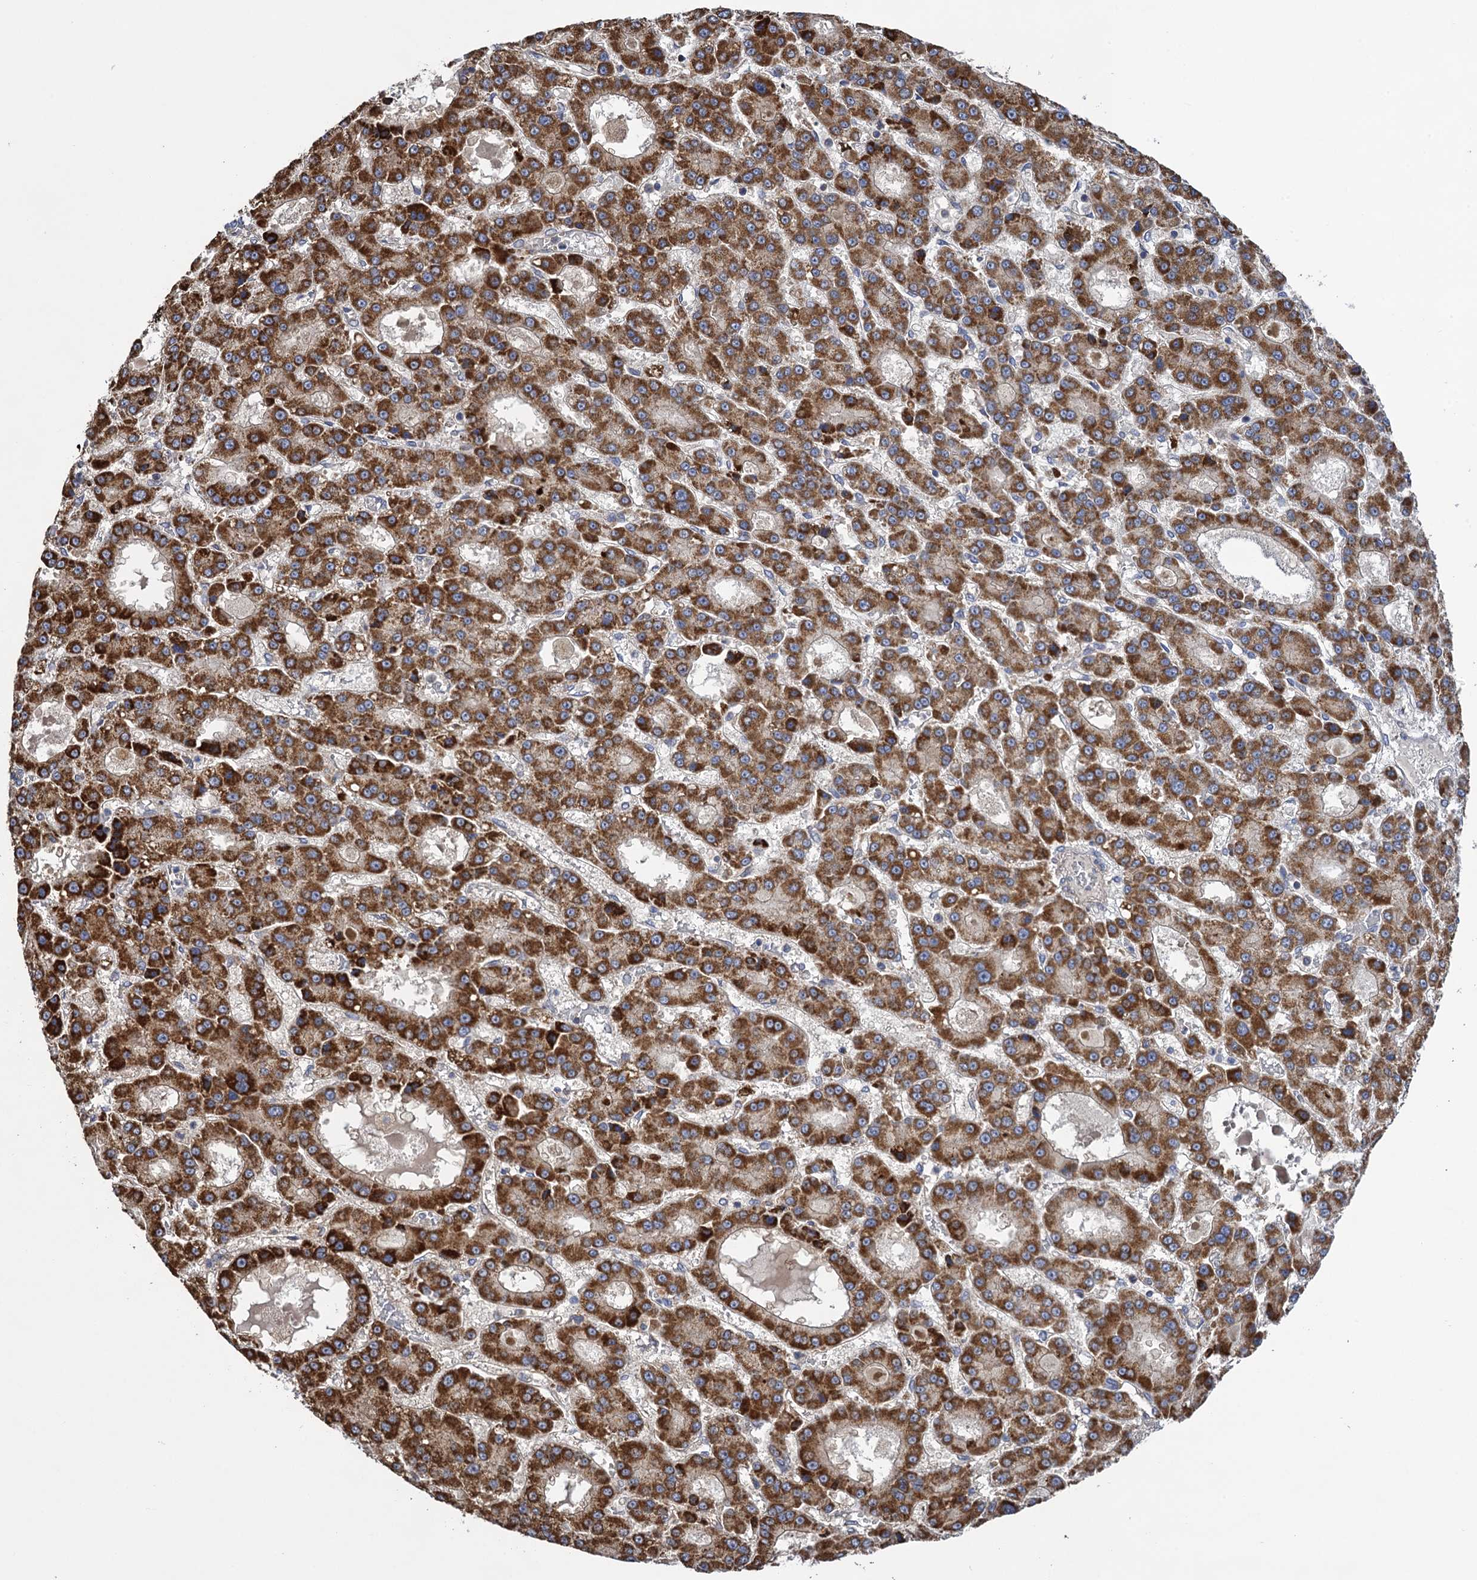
{"staining": {"intensity": "strong", "quantity": ">75%", "location": "cytoplasmic/membranous"}, "tissue": "liver cancer", "cell_type": "Tumor cells", "image_type": "cancer", "snomed": [{"axis": "morphology", "description": "Carcinoma, Hepatocellular, NOS"}, {"axis": "topography", "description": "Liver"}], "caption": "Protein expression by immunohistochemistry exhibits strong cytoplasmic/membranous expression in about >75% of tumor cells in liver hepatocellular carcinoma. (IHC, brightfield microscopy, high magnification).", "gene": "WDR88", "patient": {"sex": "male", "age": 70}}